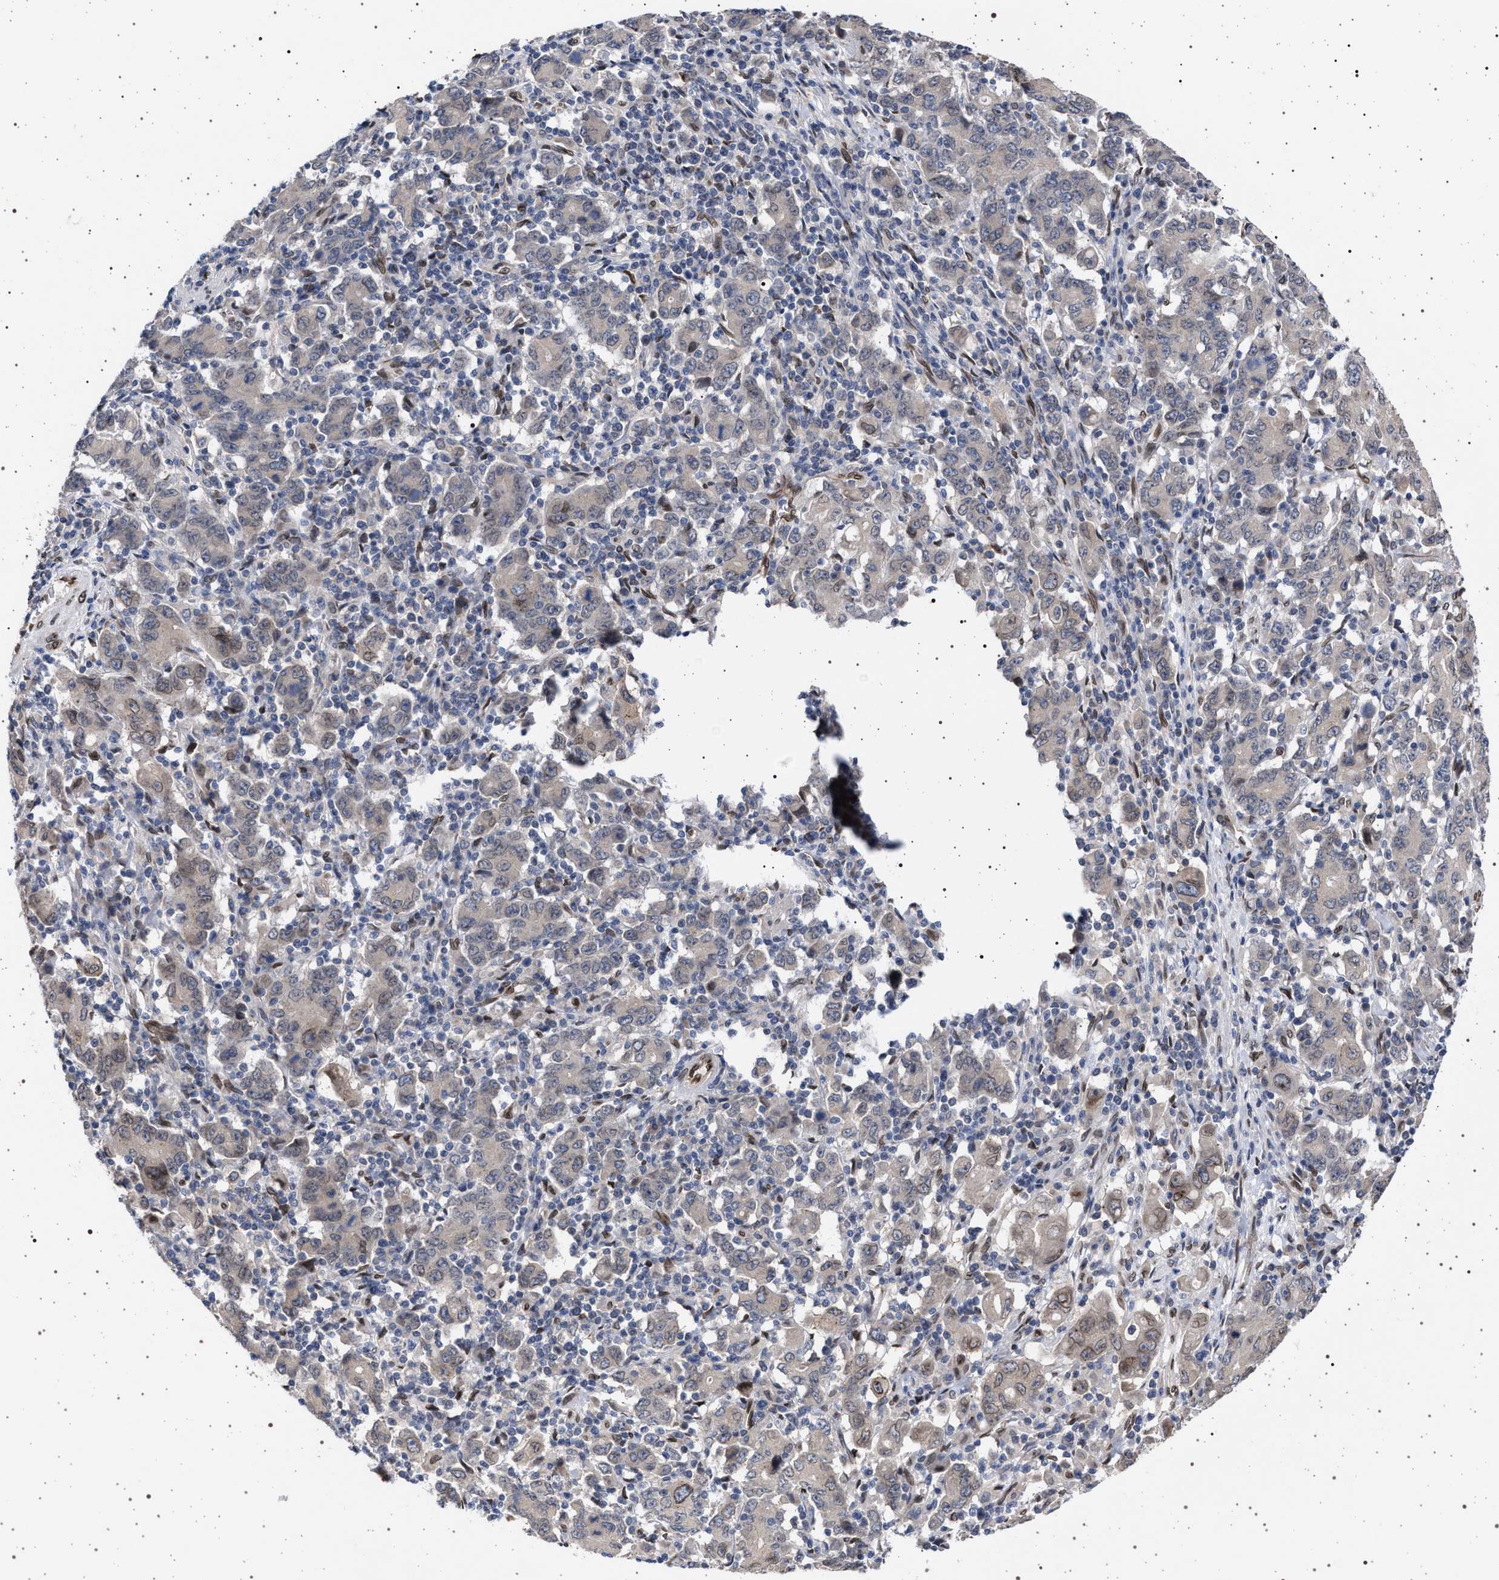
{"staining": {"intensity": "moderate", "quantity": "25%-75%", "location": "cytoplasmic/membranous,nuclear"}, "tissue": "stomach cancer", "cell_type": "Tumor cells", "image_type": "cancer", "snomed": [{"axis": "morphology", "description": "Adenocarcinoma, NOS"}, {"axis": "topography", "description": "Stomach, upper"}], "caption": "Brown immunohistochemical staining in stomach adenocarcinoma displays moderate cytoplasmic/membranous and nuclear staining in about 25%-75% of tumor cells. (Stains: DAB (3,3'-diaminobenzidine) in brown, nuclei in blue, Microscopy: brightfield microscopy at high magnification).", "gene": "ING2", "patient": {"sex": "male", "age": 69}}